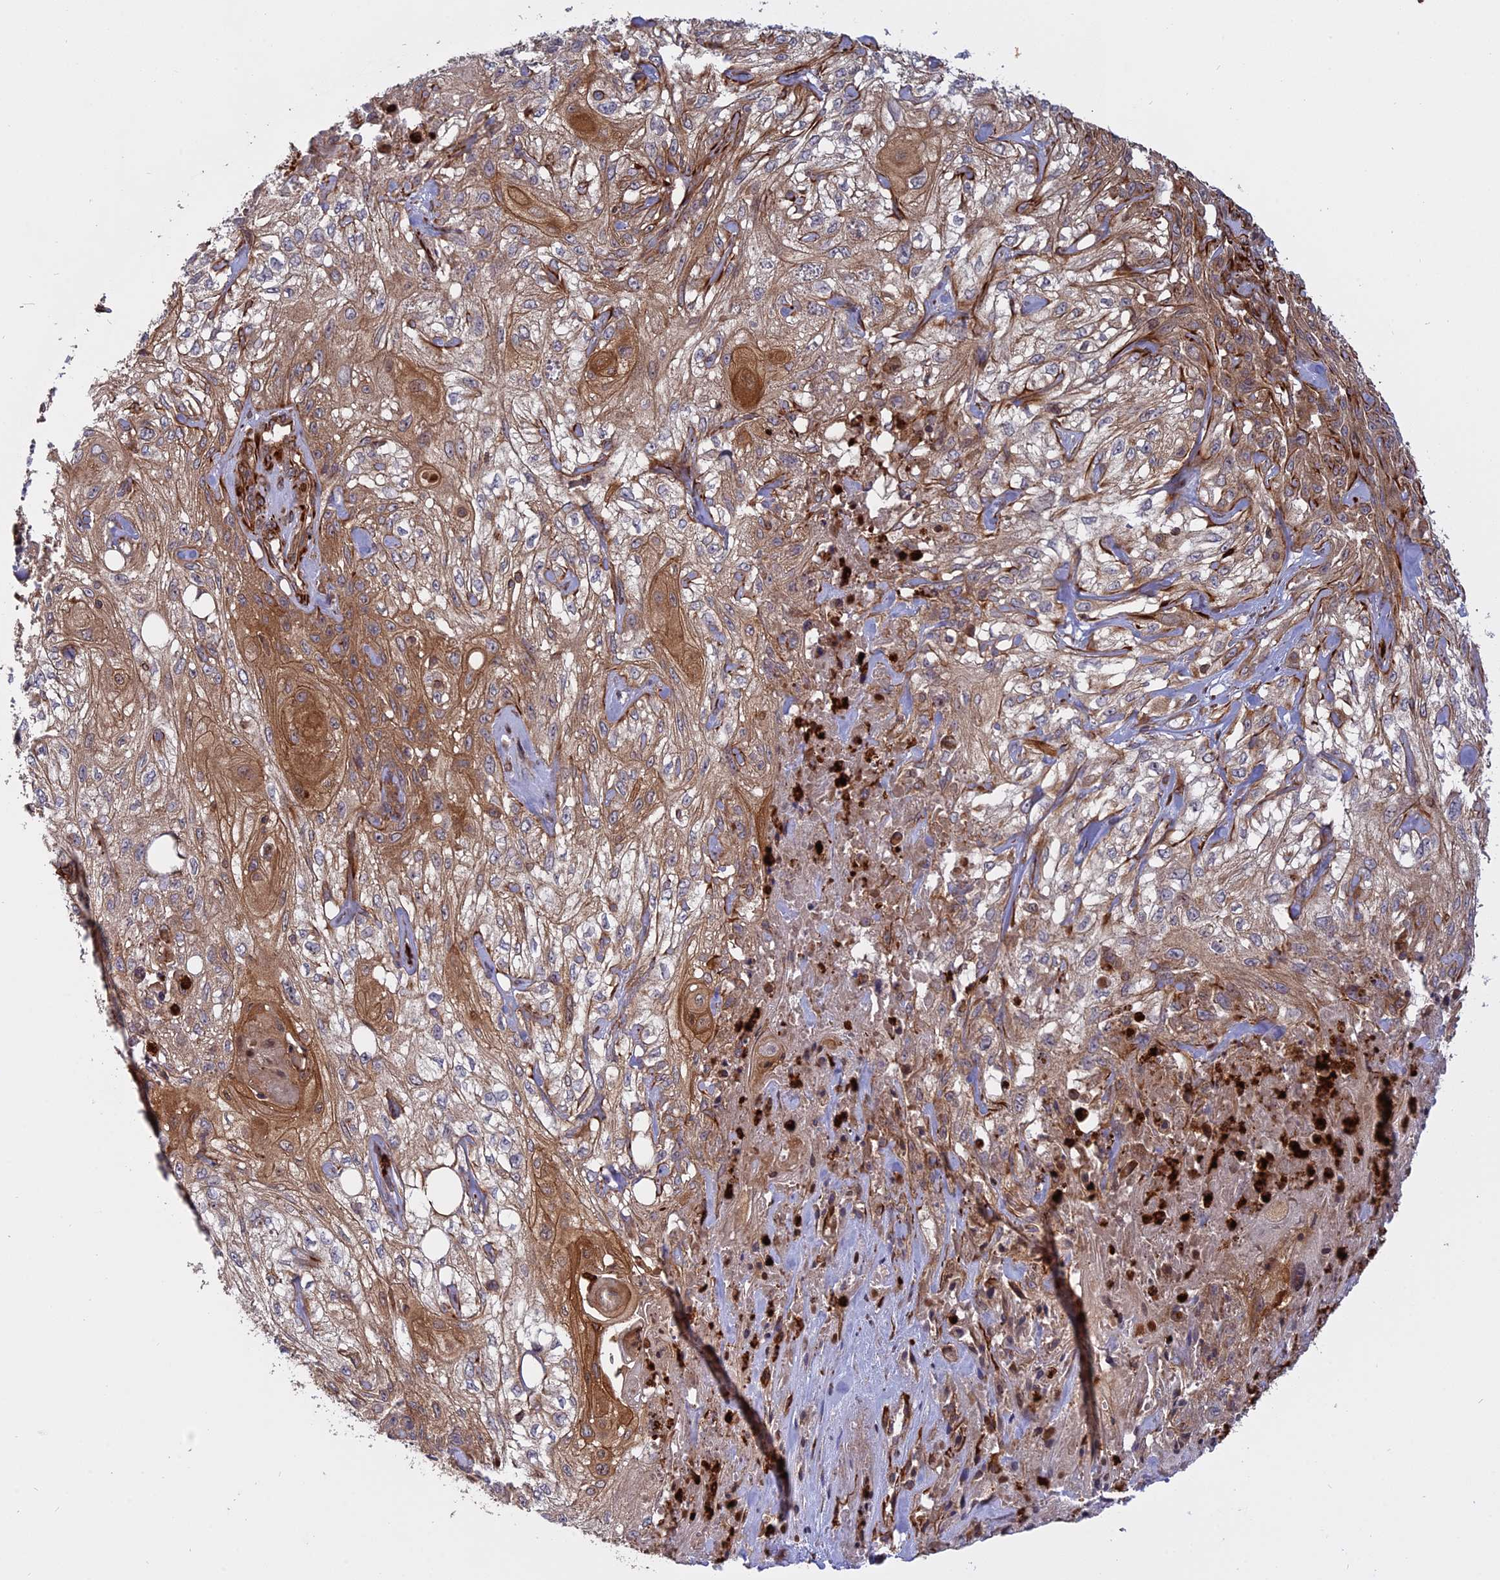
{"staining": {"intensity": "moderate", "quantity": "25%-75%", "location": "cytoplasmic/membranous"}, "tissue": "skin cancer", "cell_type": "Tumor cells", "image_type": "cancer", "snomed": [{"axis": "morphology", "description": "Squamous cell carcinoma, NOS"}, {"axis": "morphology", "description": "Squamous cell carcinoma, metastatic, NOS"}, {"axis": "topography", "description": "Skin"}, {"axis": "topography", "description": "Lymph node"}], "caption": "A brown stain labels moderate cytoplasmic/membranous expression of a protein in skin cancer (squamous cell carcinoma) tumor cells. The protein of interest is stained brown, and the nuclei are stained in blue (DAB (3,3'-diaminobenzidine) IHC with brightfield microscopy, high magnification).", "gene": "PHLDB3", "patient": {"sex": "male", "age": 75}}